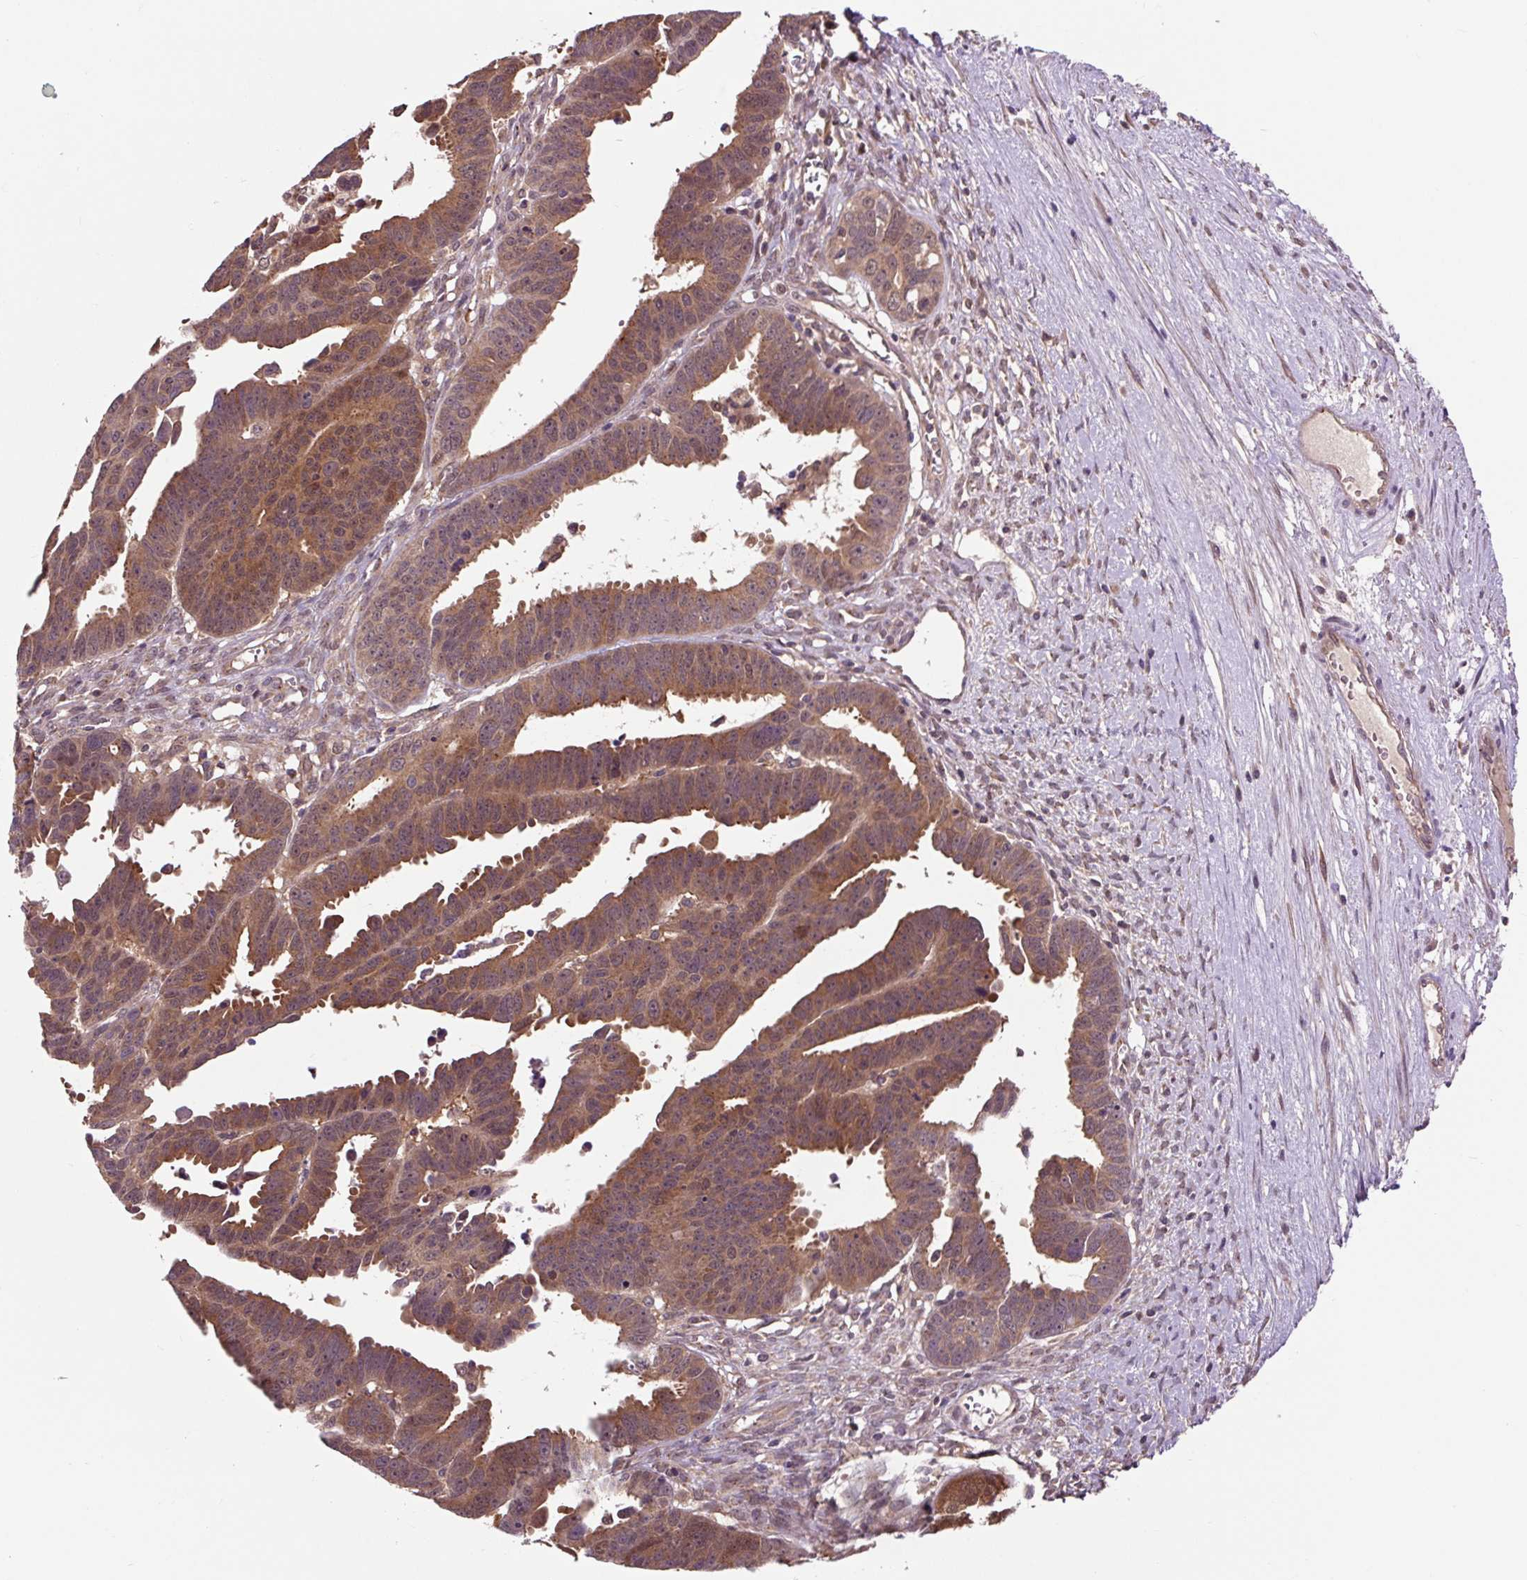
{"staining": {"intensity": "moderate", "quantity": ">75%", "location": "cytoplasmic/membranous"}, "tissue": "ovarian cancer", "cell_type": "Tumor cells", "image_type": "cancer", "snomed": [{"axis": "morphology", "description": "Carcinoma, endometroid"}, {"axis": "morphology", "description": "Cystadenocarcinoma, serous, NOS"}, {"axis": "topography", "description": "Ovary"}], "caption": "A high-resolution image shows IHC staining of endometroid carcinoma (ovarian), which exhibits moderate cytoplasmic/membranous positivity in about >75% of tumor cells. (DAB (3,3'-diaminobenzidine) = brown stain, brightfield microscopy at high magnification).", "gene": "MMS19", "patient": {"sex": "female", "age": 45}}